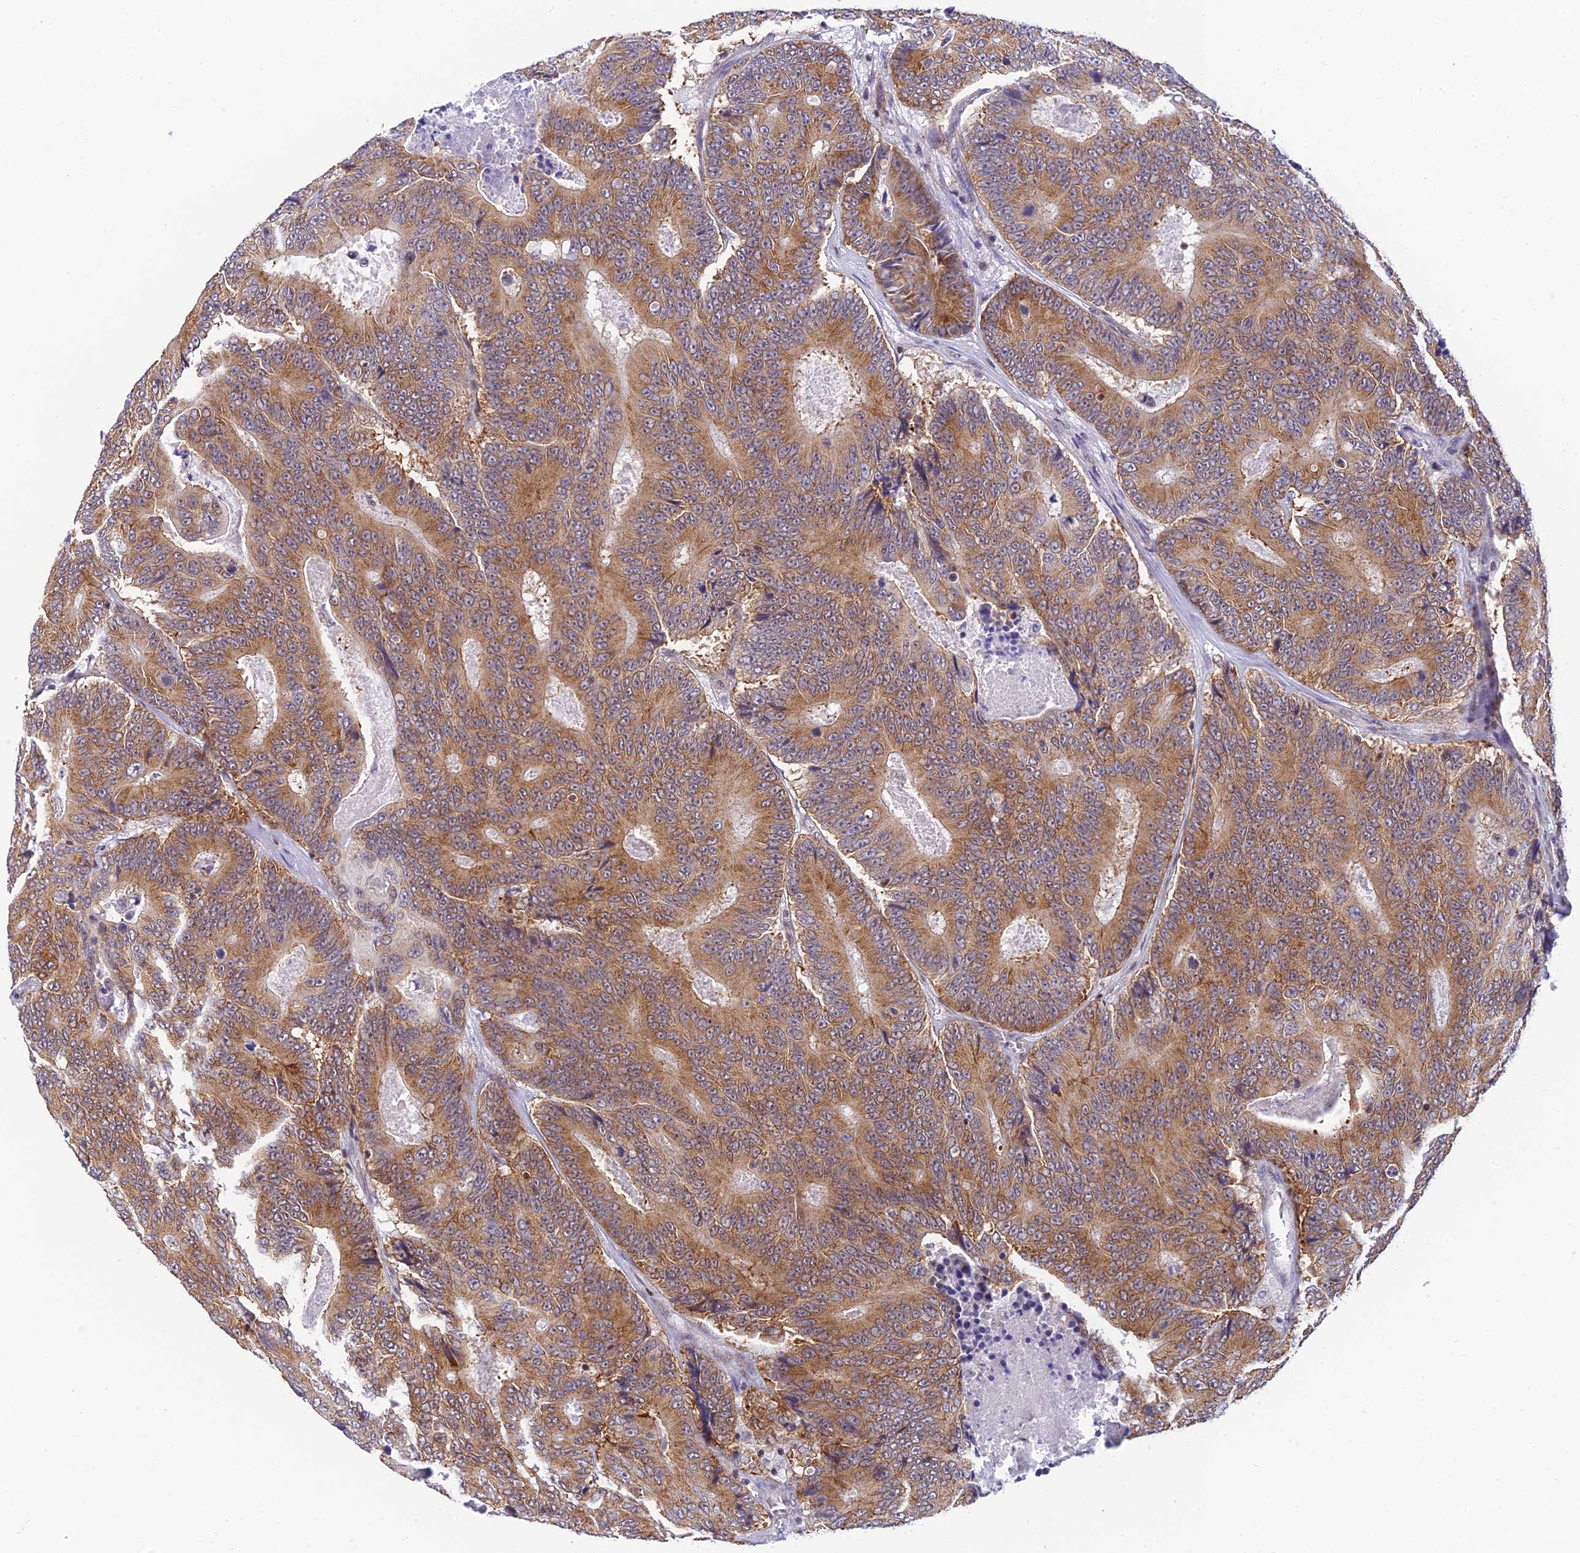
{"staining": {"intensity": "moderate", "quantity": ">75%", "location": "cytoplasmic/membranous"}, "tissue": "colorectal cancer", "cell_type": "Tumor cells", "image_type": "cancer", "snomed": [{"axis": "morphology", "description": "Adenocarcinoma, NOS"}, {"axis": "topography", "description": "Colon"}], "caption": "Immunohistochemistry (IHC) micrograph of adenocarcinoma (colorectal) stained for a protein (brown), which demonstrates medium levels of moderate cytoplasmic/membranous positivity in about >75% of tumor cells.", "gene": "USP22", "patient": {"sex": "male", "age": 83}}